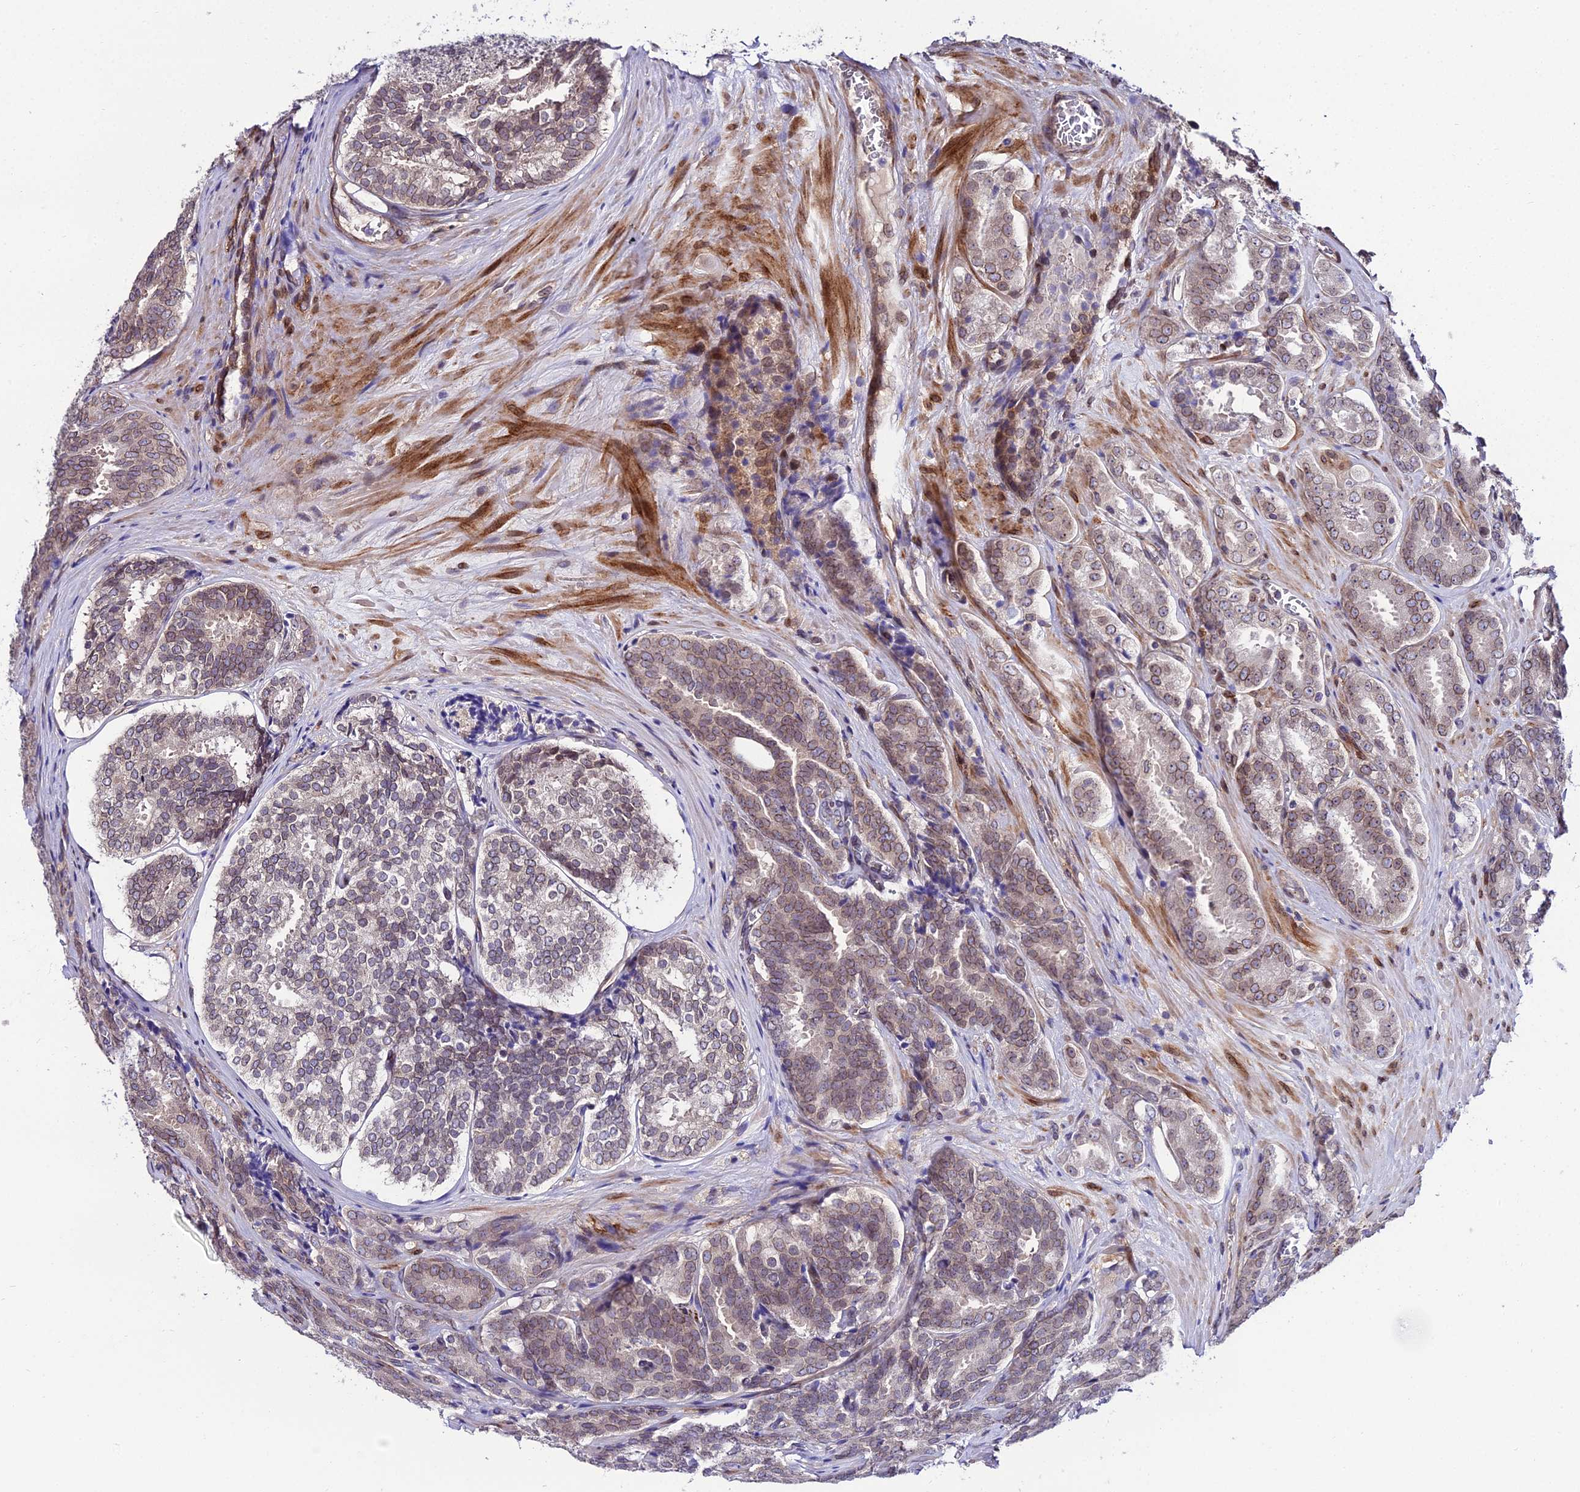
{"staining": {"intensity": "weak", "quantity": "25%-75%", "location": "cytoplasmic/membranous,nuclear"}, "tissue": "prostate cancer", "cell_type": "Tumor cells", "image_type": "cancer", "snomed": [{"axis": "morphology", "description": "Adenocarcinoma, High grade"}, {"axis": "topography", "description": "Prostate"}], "caption": "Prostate cancer (adenocarcinoma (high-grade)) stained for a protein (brown) demonstrates weak cytoplasmic/membranous and nuclear positive expression in approximately 25%-75% of tumor cells.", "gene": "DDX19A", "patient": {"sex": "male", "age": 63}}